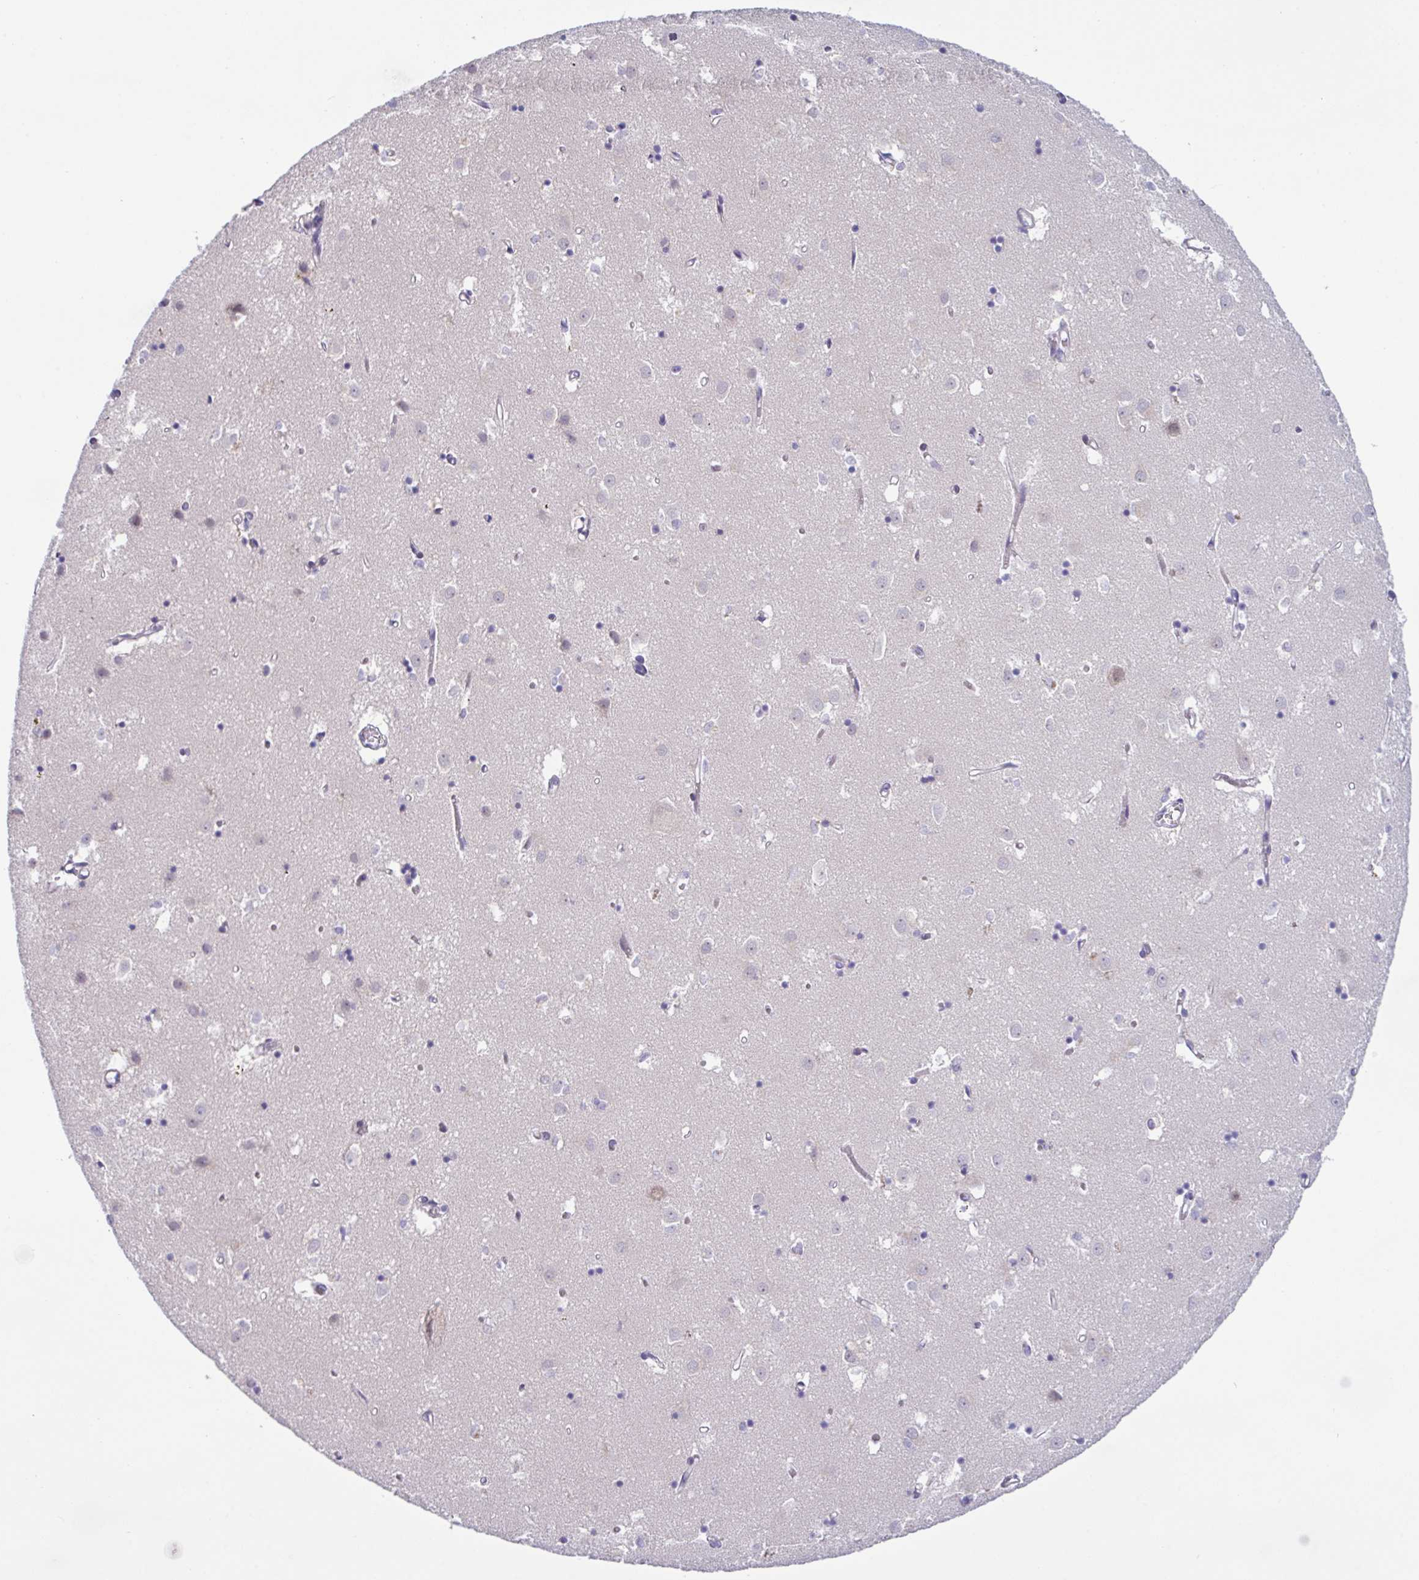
{"staining": {"intensity": "negative", "quantity": "none", "location": "none"}, "tissue": "caudate", "cell_type": "Glial cells", "image_type": "normal", "snomed": [{"axis": "morphology", "description": "Normal tissue, NOS"}, {"axis": "topography", "description": "Lateral ventricle wall"}], "caption": "Histopathology image shows no significant protein positivity in glial cells of normal caudate. (Stains: DAB immunohistochemistry with hematoxylin counter stain, Microscopy: brightfield microscopy at high magnification).", "gene": "USP35", "patient": {"sex": "male", "age": 70}}